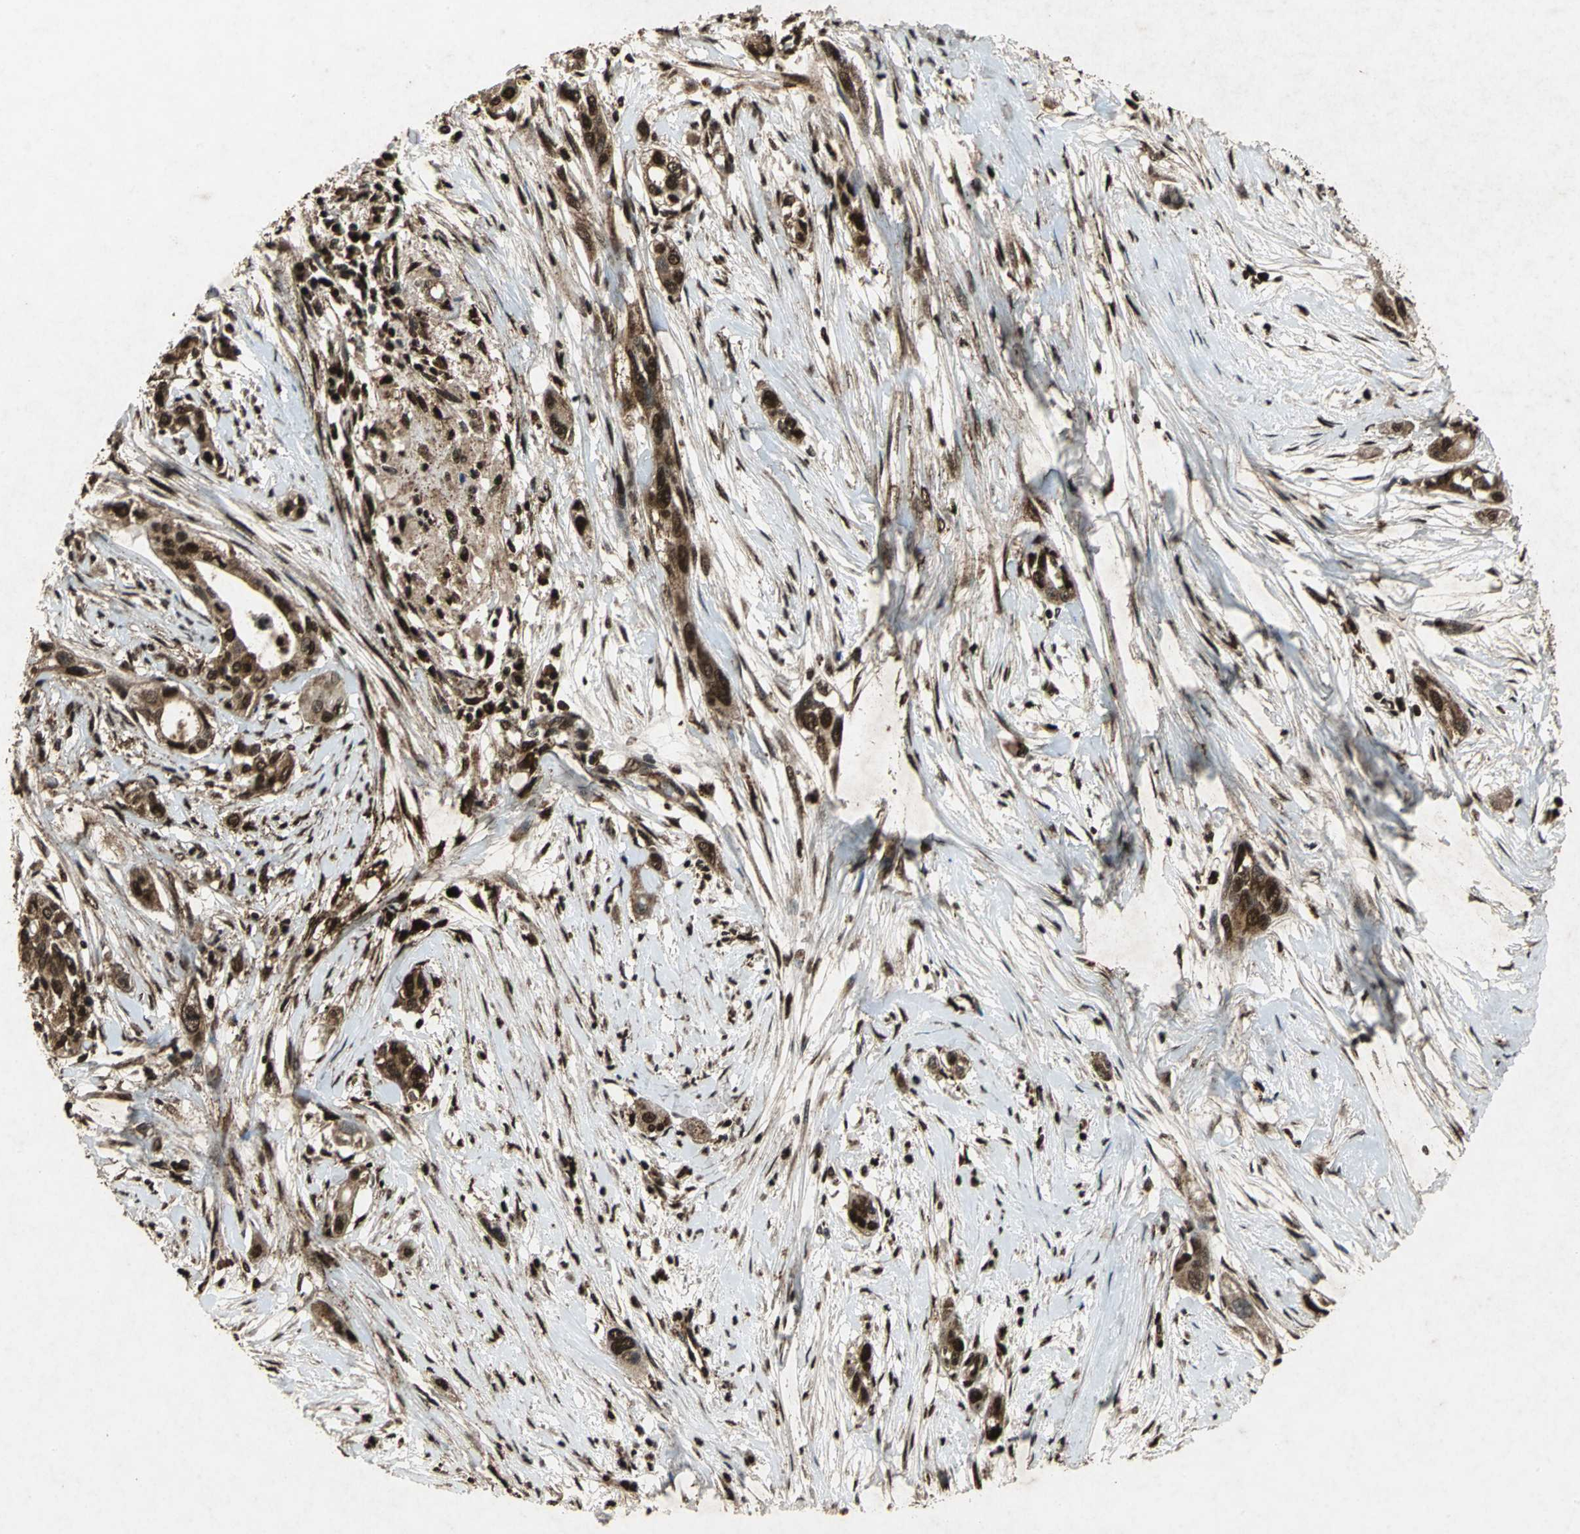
{"staining": {"intensity": "strong", "quantity": ">75%", "location": "cytoplasmic/membranous,nuclear"}, "tissue": "pancreatic cancer", "cell_type": "Tumor cells", "image_type": "cancer", "snomed": [{"axis": "morphology", "description": "Adenocarcinoma, NOS"}, {"axis": "topography", "description": "Pancreas"}], "caption": "Pancreatic cancer (adenocarcinoma) was stained to show a protein in brown. There is high levels of strong cytoplasmic/membranous and nuclear positivity in approximately >75% of tumor cells.", "gene": "ANP32A", "patient": {"sex": "female", "age": 60}}